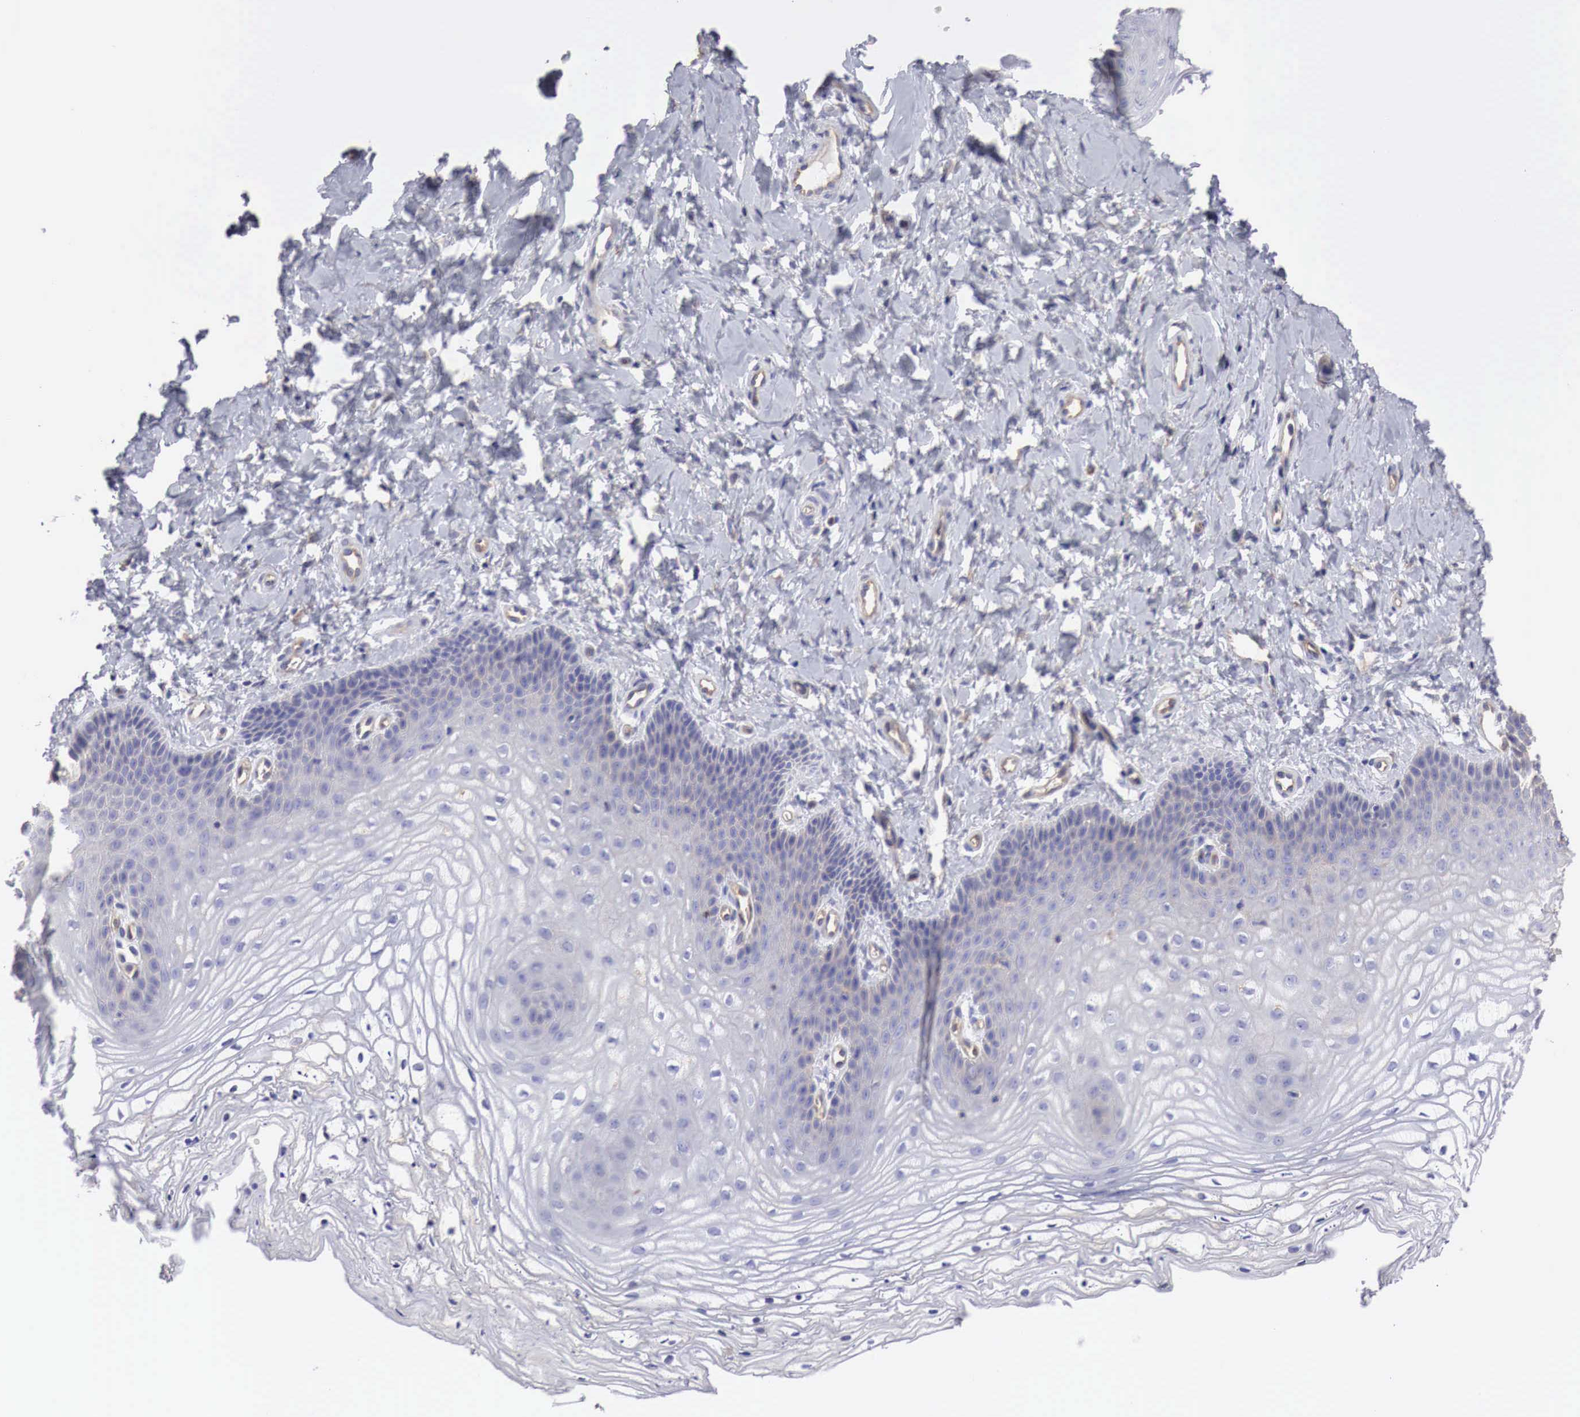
{"staining": {"intensity": "negative", "quantity": "none", "location": "none"}, "tissue": "vagina", "cell_type": "Squamous epithelial cells", "image_type": "normal", "snomed": [{"axis": "morphology", "description": "Normal tissue, NOS"}, {"axis": "topography", "description": "Vagina"}], "caption": "A high-resolution photomicrograph shows IHC staining of unremarkable vagina, which reveals no significant expression in squamous epithelial cells. (Immunohistochemistry (ihc), brightfield microscopy, high magnification).", "gene": "MSN", "patient": {"sex": "female", "age": 68}}